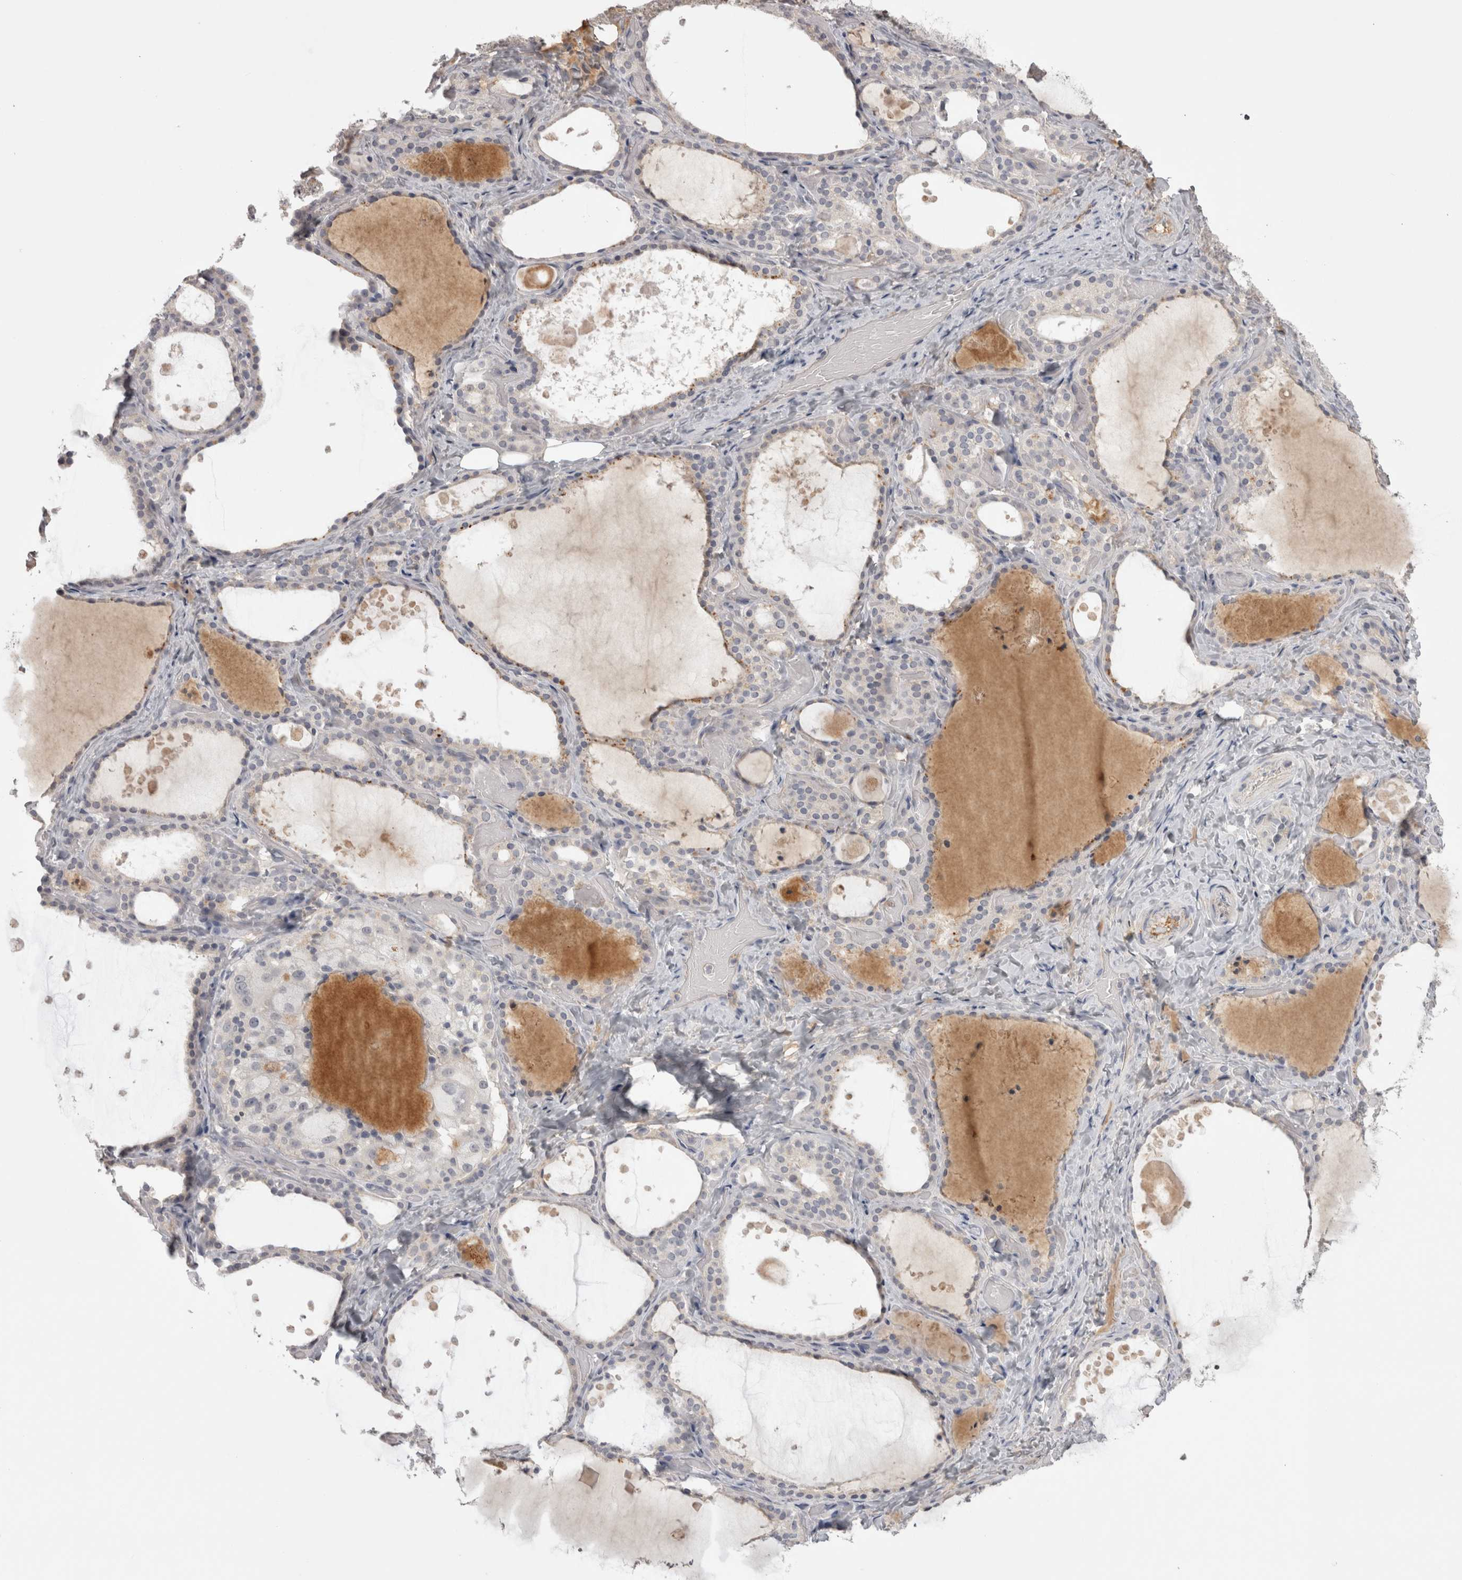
{"staining": {"intensity": "negative", "quantity": "none", "location": "none"}, "tissue": "thyroid gland", "cell_type": "Glandular cells", "image_type": "normal", "snomed": [{"axis": "morphology", "description": "Normal tissue, NOS"}, {"axis": "topography", "description": "Thyroid gland"}], "caption": "An IHC photomicrograph of unremarkable thyroid gland is shown. There is no staining in glandular cells of thyroid gland.", "gene": "SAA4", "patient": {"sex": "female", "age": 44}}